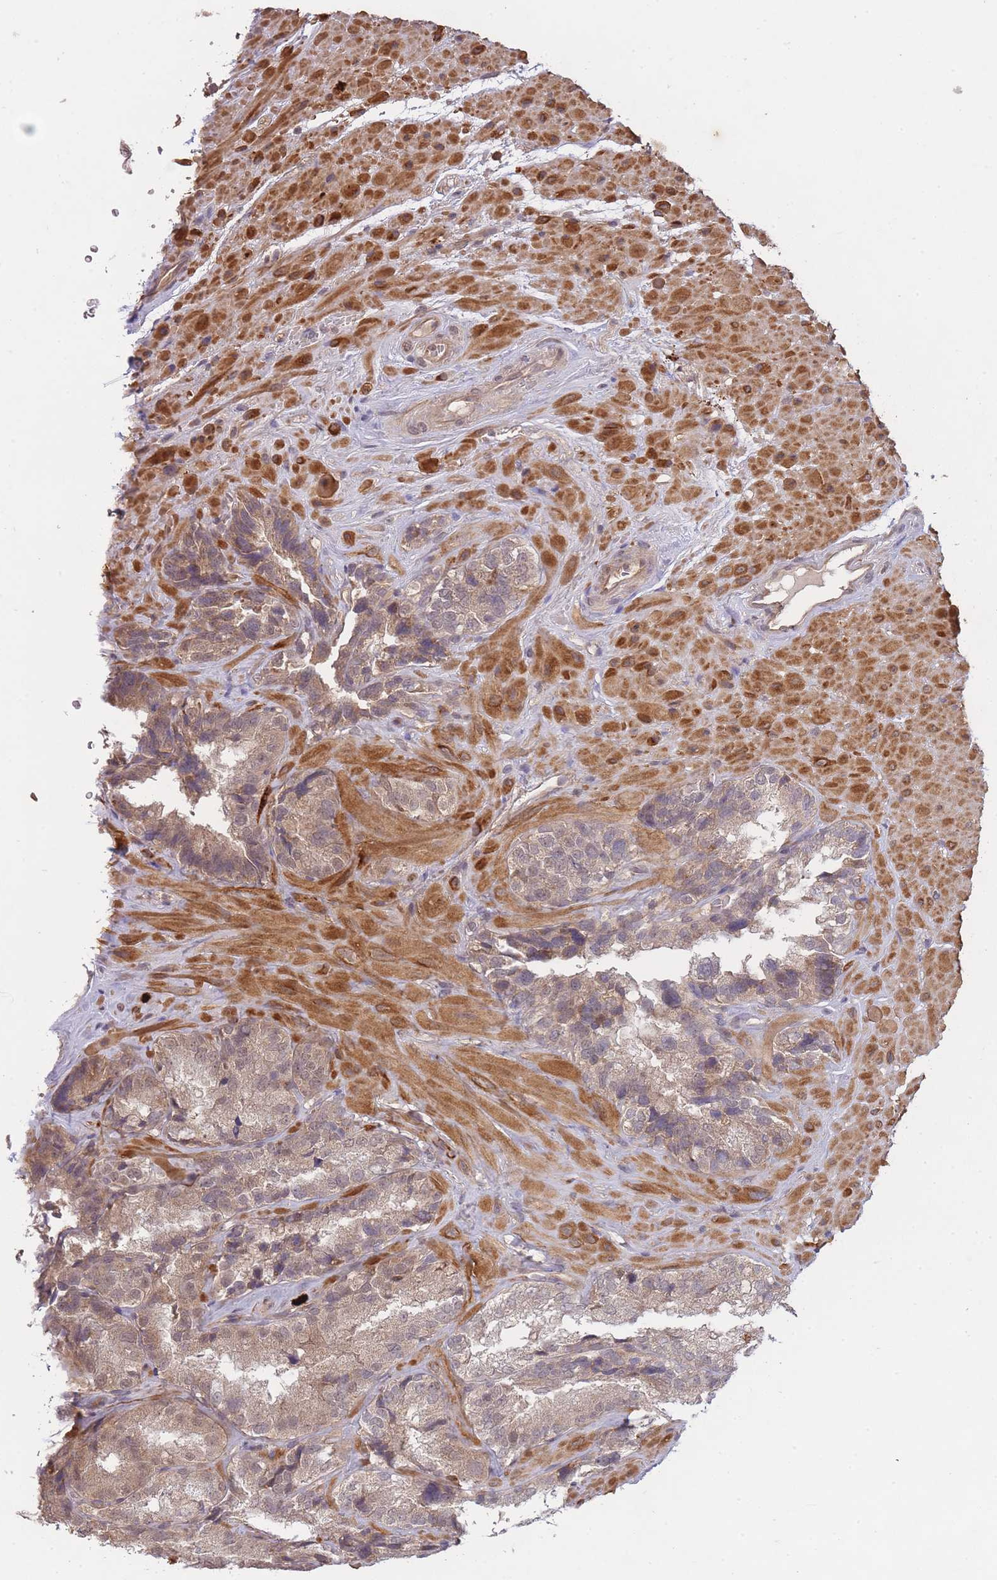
{"staining": {"intensity": "weak", "quantity": ">75%", "location": "cytoplasmic/membranous,nuclear"}, "tissue": "seminal vesicle", "cell_type": "Glandular cells", "image_type": "normal", "snomed": [{"axis": "morphology", "description": "Normal tissue, NOS"}, {"axis": "topography", "description": "Seminal veicle"}], "caption": "About >75% of glandular cells in unremarkable human seminal vesicle exhibit weak cytoplasmic/membranous,nuclear protein positivity as visualized by brown immunohistochemical staining.", "gene": "SMC6", "patient": {"sex": "male", "age": 58}}